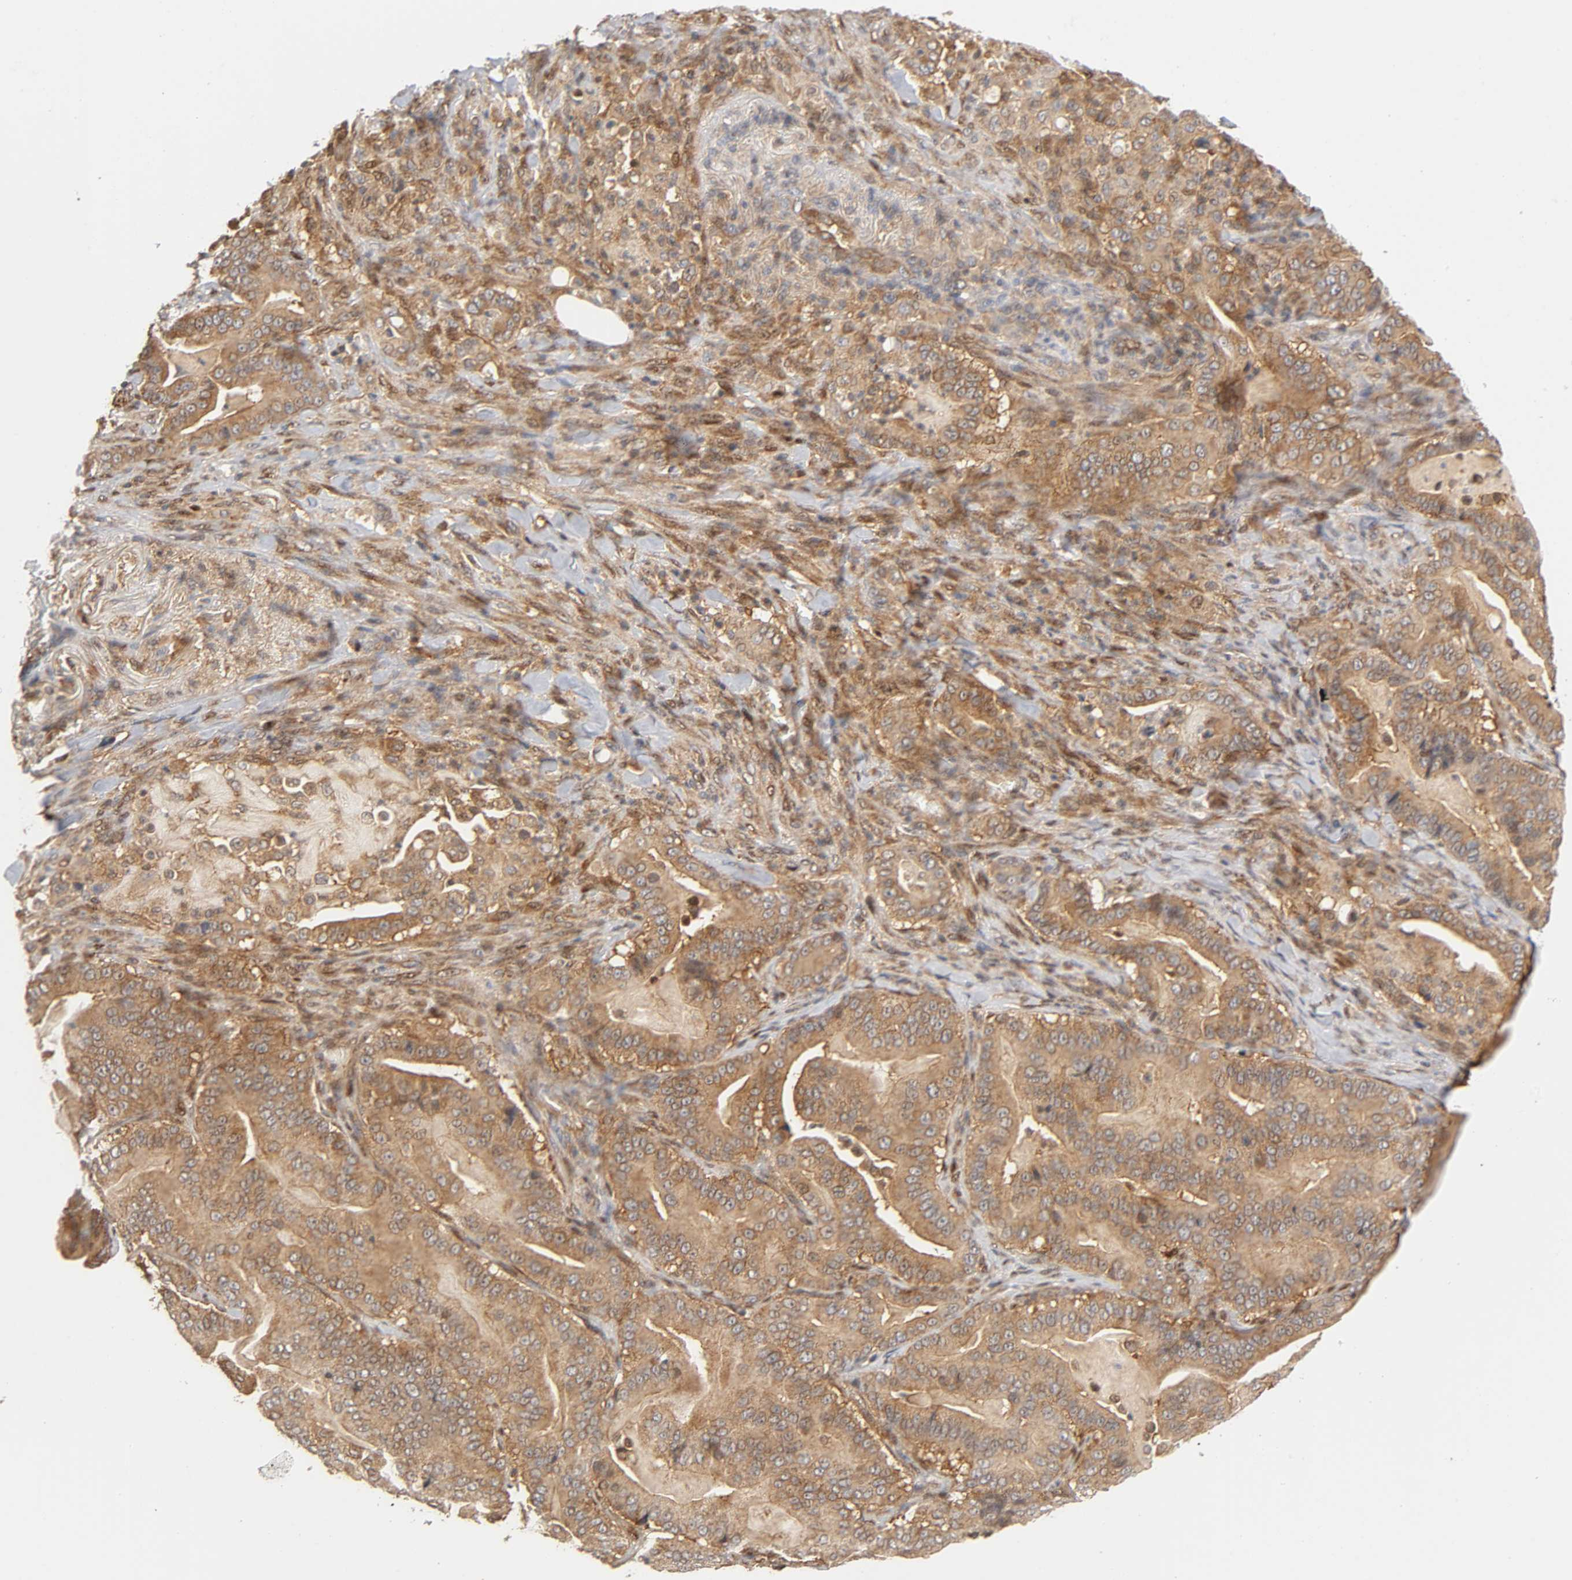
{"staining": {"intensity": "strong", "quantity": ">75%", "location": "cytoplasmic/membranous"}, "tissue": "pancreatic cancer", "cell_type": "Tumor cells", "image_type": "cancer", "snomed": [{"axis": "morphology", "description": "Adenocarcinoma, NOS"}, {"axis": "topography", "description": "Pancreas"}], "caption": "Protein staining of pancreatic cancer tissue exhibits strong cytoplasmic/membranous expression in approximately >75% of tumor cells.", "gene": "PAFAH1B1", "patient": {"sex": "male", "age": 63}}